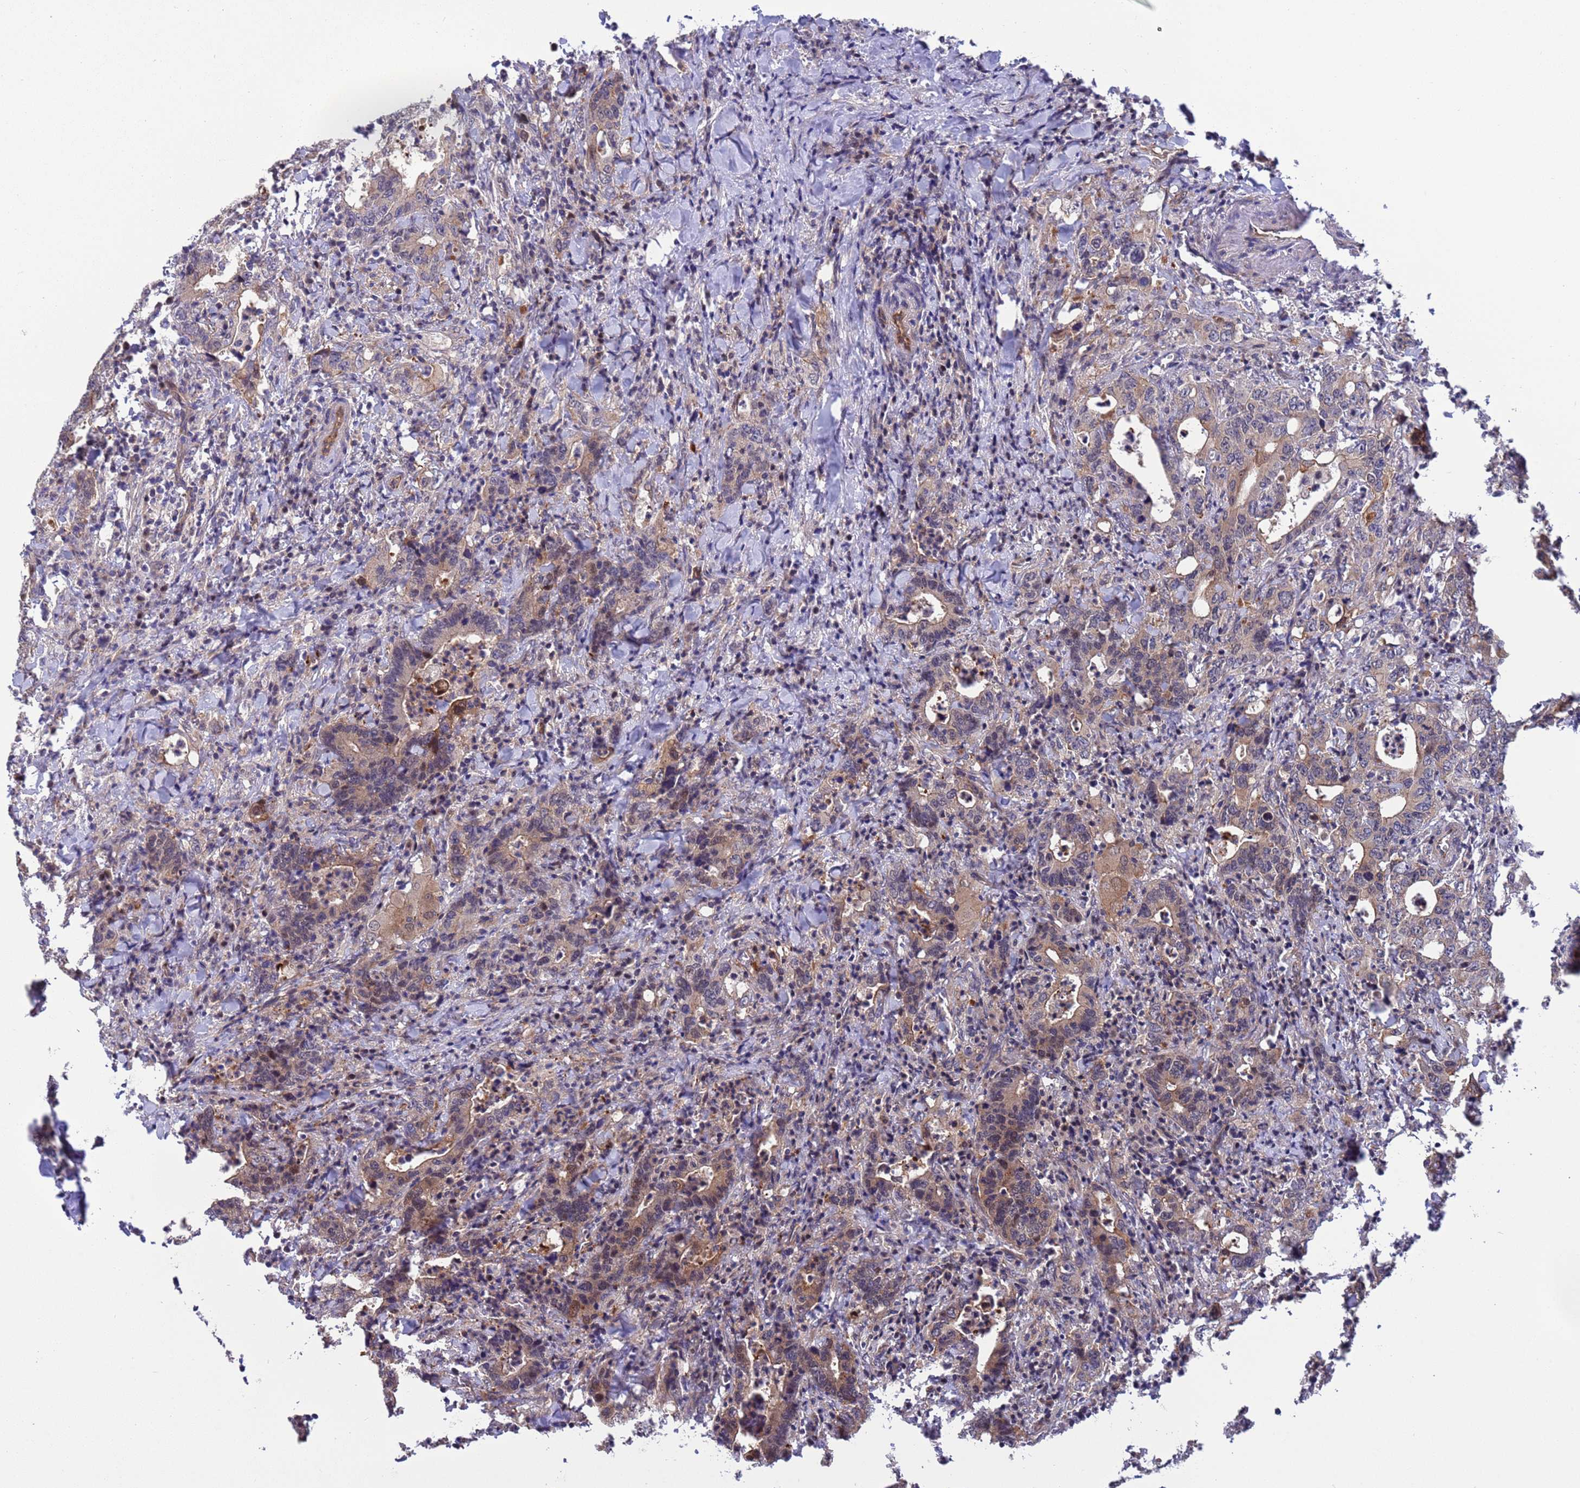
{"staining": {"intensity": "weak", "quantity": "25%-75%", "location": "cytoplasmic/membranous,nuclear"}, "tissue": "colorectal cancer", "cell_type": "Tumor cells", "image_type": "cancer", "snomed": [{"axis": "morphology", "description": "Adenocarcinoma, NOS"}, {"axis": "topography", "description": "Colon"}], "caption": "Colorectal adenocarcinoma stained with a brown dye demonstrates weak cytoplasmic/membranous and nuclear positive positivity in approximately 25%-75% of tumor cells.", "gene": "GJA10", "patient": {"sex": "female", "age": 75}}